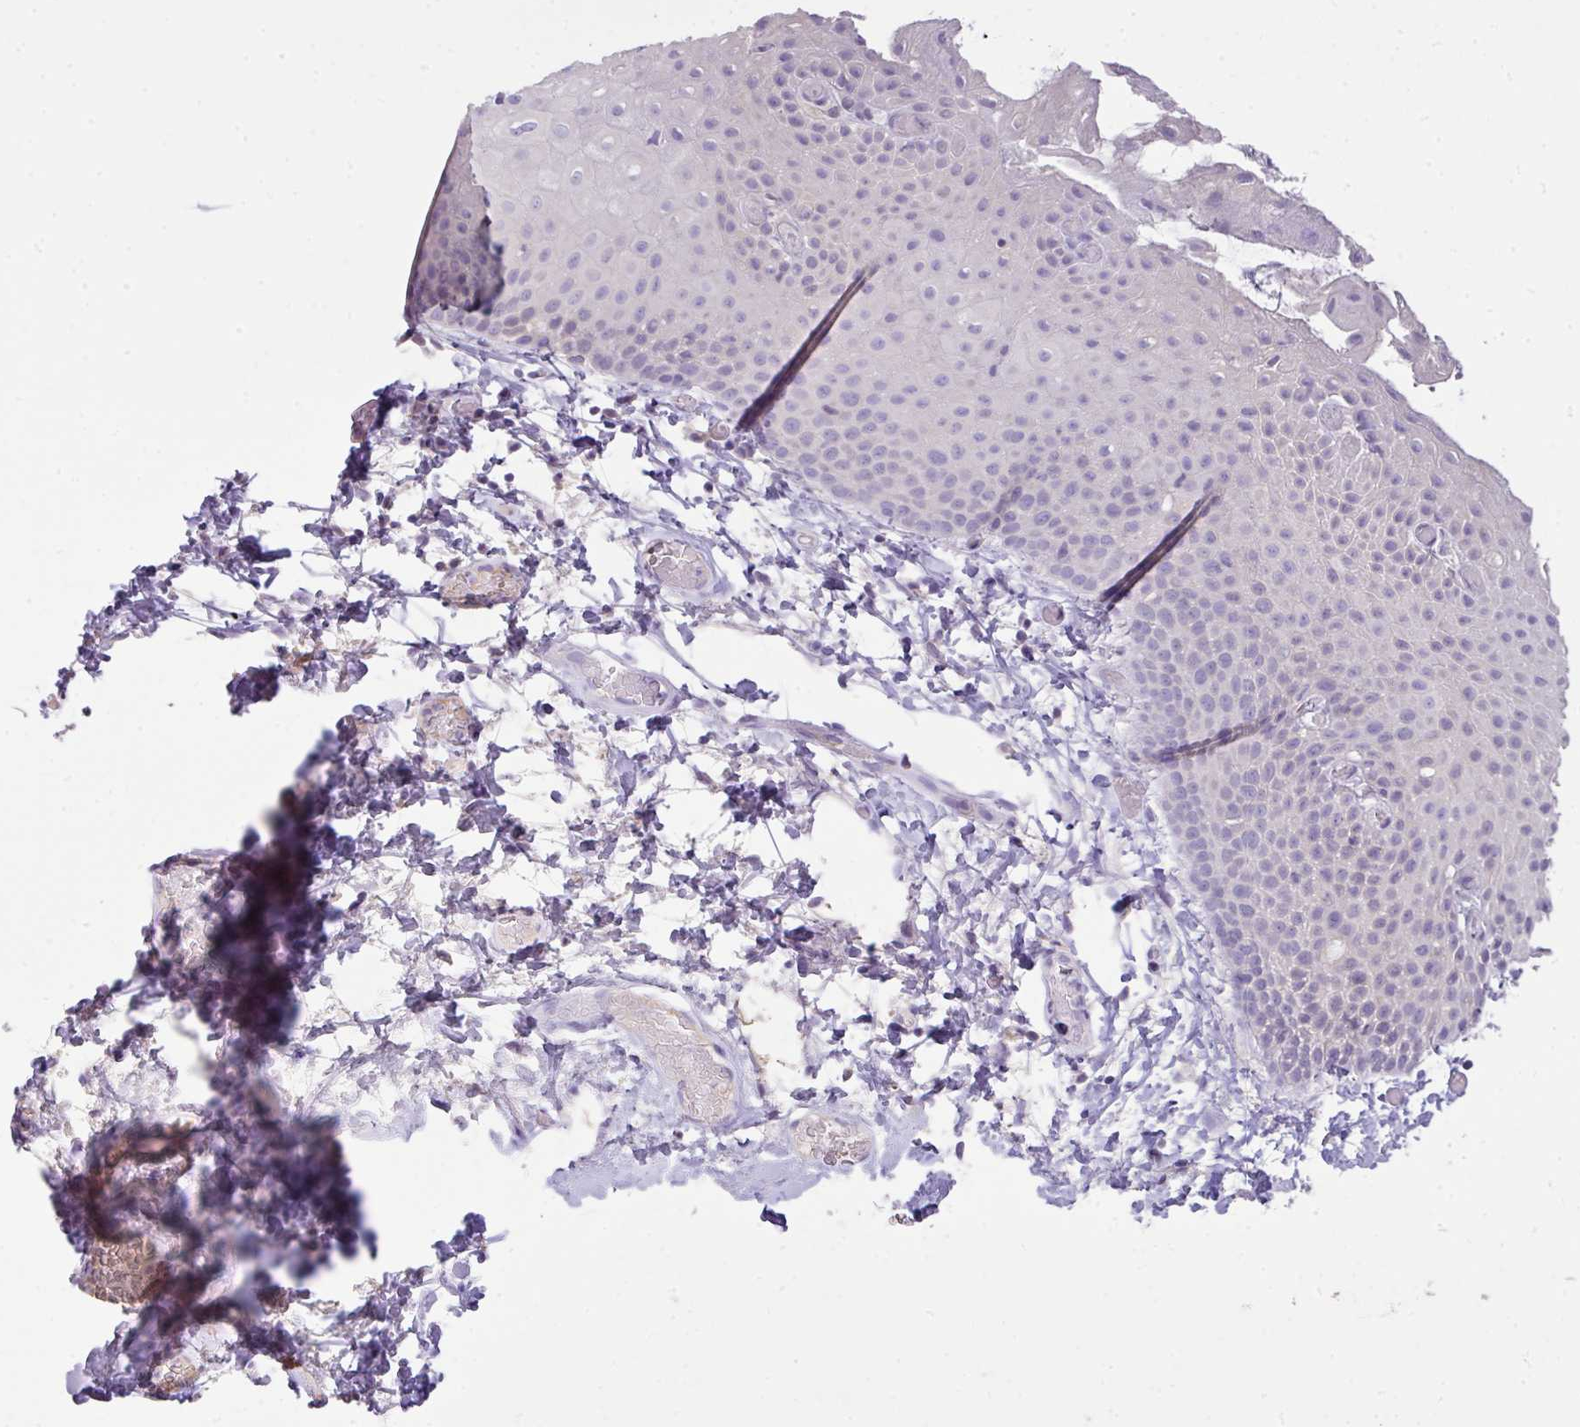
{"staining": {"intensity": "negative", "quantity": "none", "location": "none"}, "tissue": "skin", "cell_type": "Epidermal cells", "image_type": "normal", "snomed": [{"axis": "morphology", "description": "Normal tissue, NOS"}, {"axis": "morphology", "description": "Hemorrhoids"}, {"axis": "morphology", "description": "Inflammation, NOS"}, {"axis": "topography", "description": "Anal"}], "caption": "Immunohistochemistry (IHC) image of unremarkable skin: skin stained with DAB (3,3'-diaminobenzidine) reveals no significant protein positivity in epidermal cells. (DAB IHC with hematoxylin counter stain).", "gene": "OR6C6", "patient": {"sex": "male", "age": 60}}